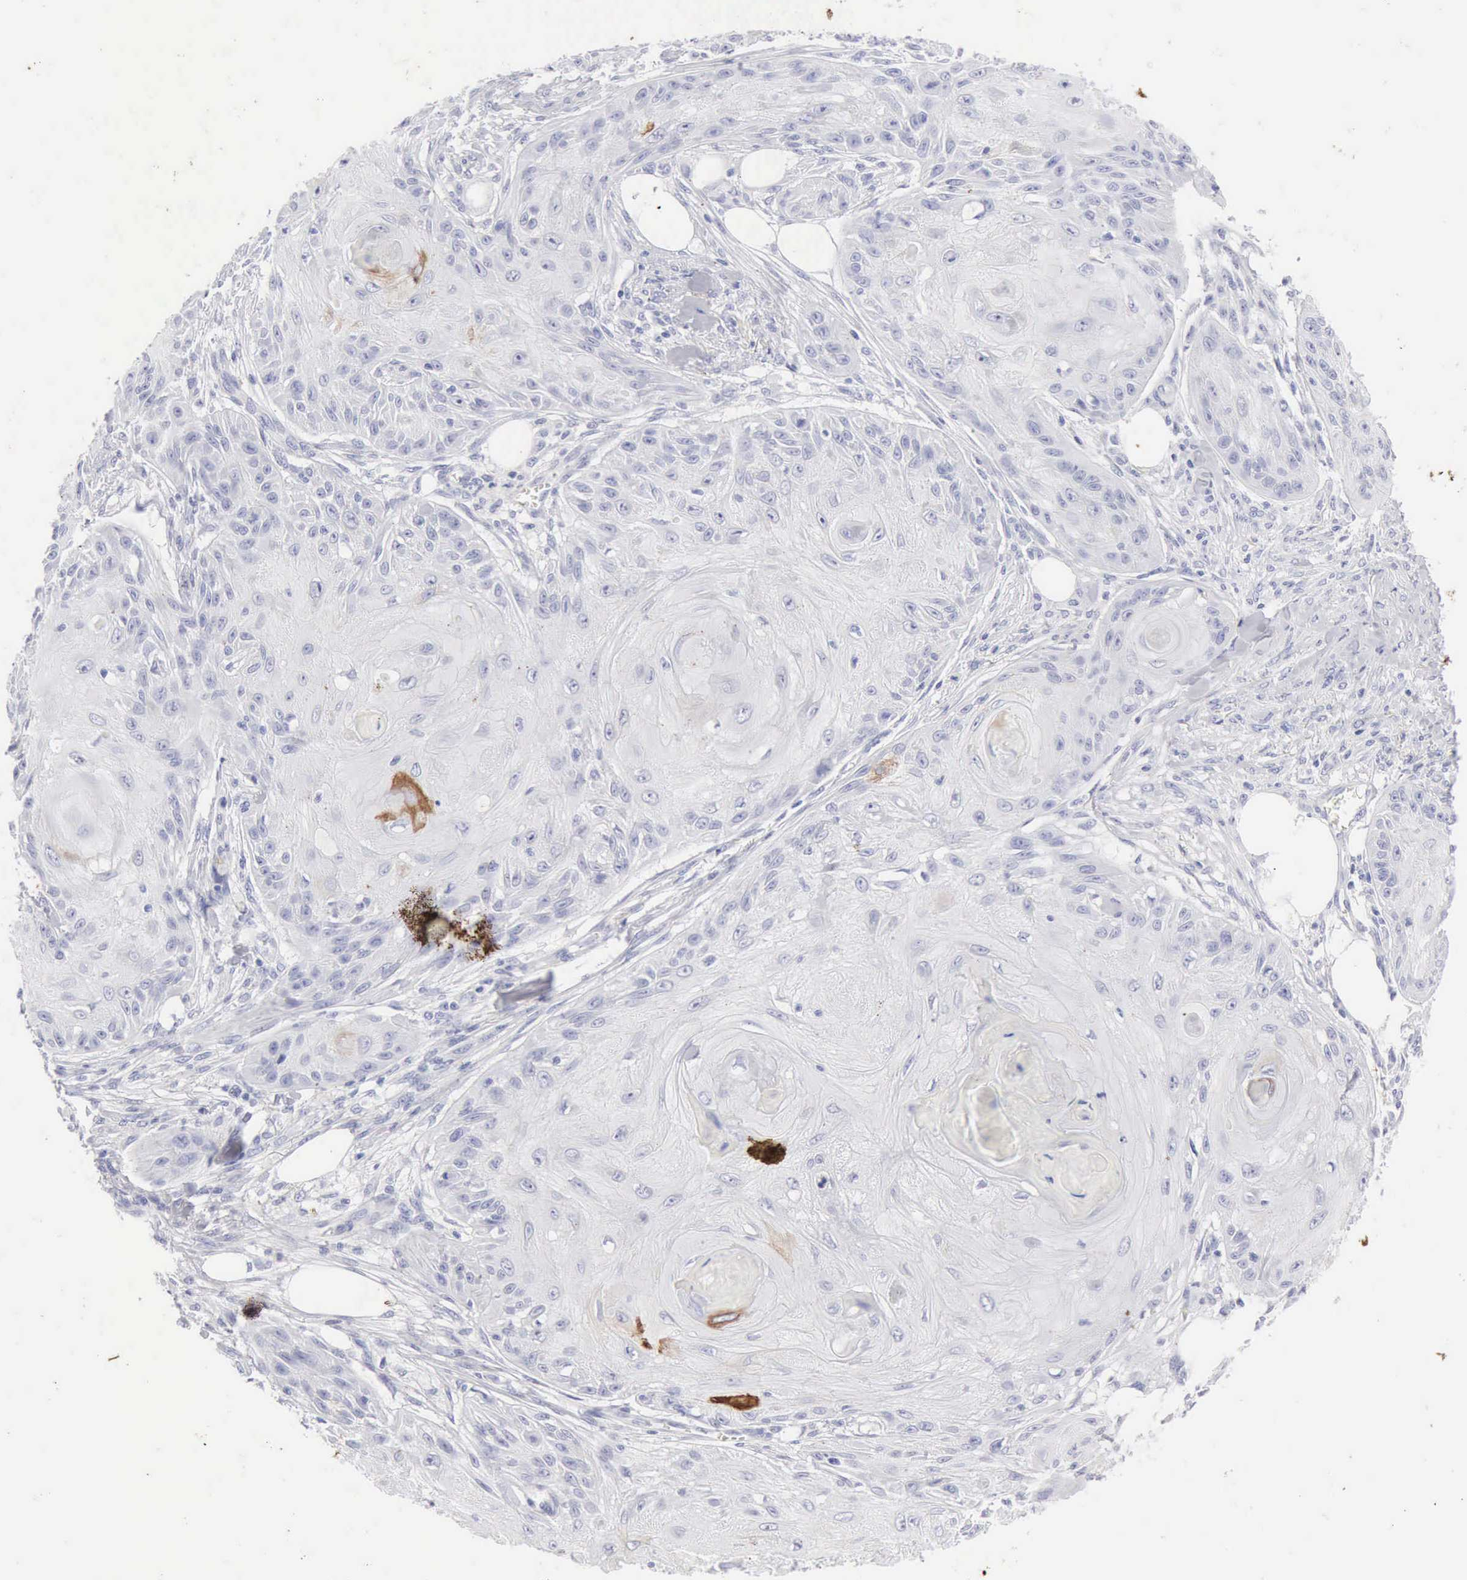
{"staining": {"intensity": "negative", "quantity": "none", "location": "none"}, "tissue": "skin cancer", "cell_type": "Tumor cells", "image_type": "cancer", "snomed": [{"axis": "morphology", "description": "Squamous cell carcinoma, NOS"}, {"axis": "topography", "description": "Skin"}], "caption": "Tumor cells are negative for protein expression in human skin squamous cell carcinoma.", "gene": "KRT10", "patient": {"sex": "female", "age": 88}}